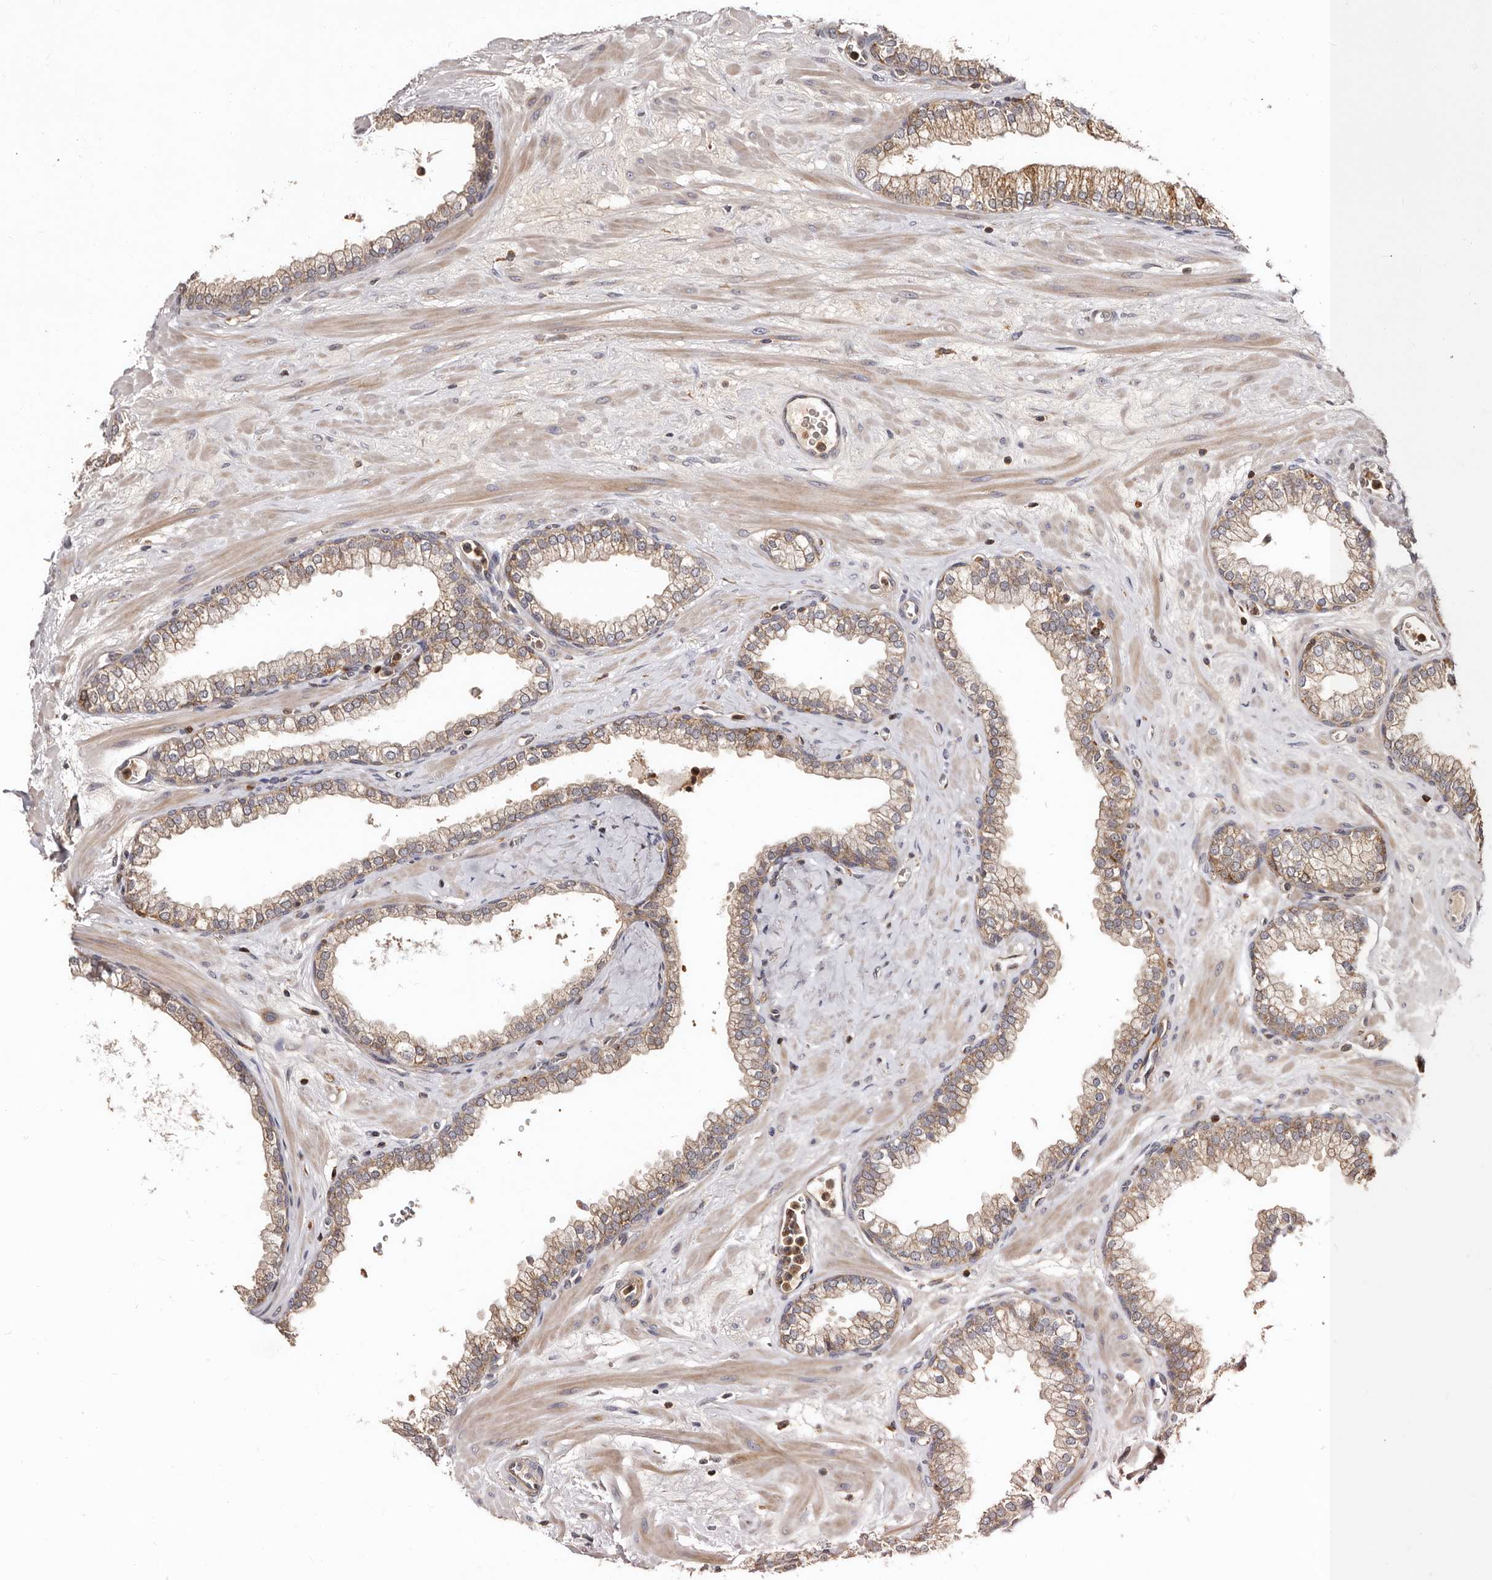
{"staining": {"intensity": "moderate", "quantity": "25%-75%", "location": "cytoplasmic/membranous"}, "tissue": "prostate", "cell_type": "Glandular cells", "image_type": "normal", "snomed": [{"axis": "morphology", "description": "Normal tissue, NOS"}, {"axis": "morphology", "description": "Urothelial carcinoma, Low grade"}, {"axis": "topography", "description": "Urinary bladder"}, {"axis": "topography", "description": "Prostate"}], "caption": "High-magnification brightfield microscopy of unremarkable prostate stained with DAB (brown) and counterstained with hematoxylin (blue). glandular cells exhibit moderate cytoplasmic/membranous expression is appreciated in about25%-75% of cells. (Brightfield microscopy of DAB IHC at high magnification).", "gene": "BAX", "patient": {"sex": "male", "age": 60}}